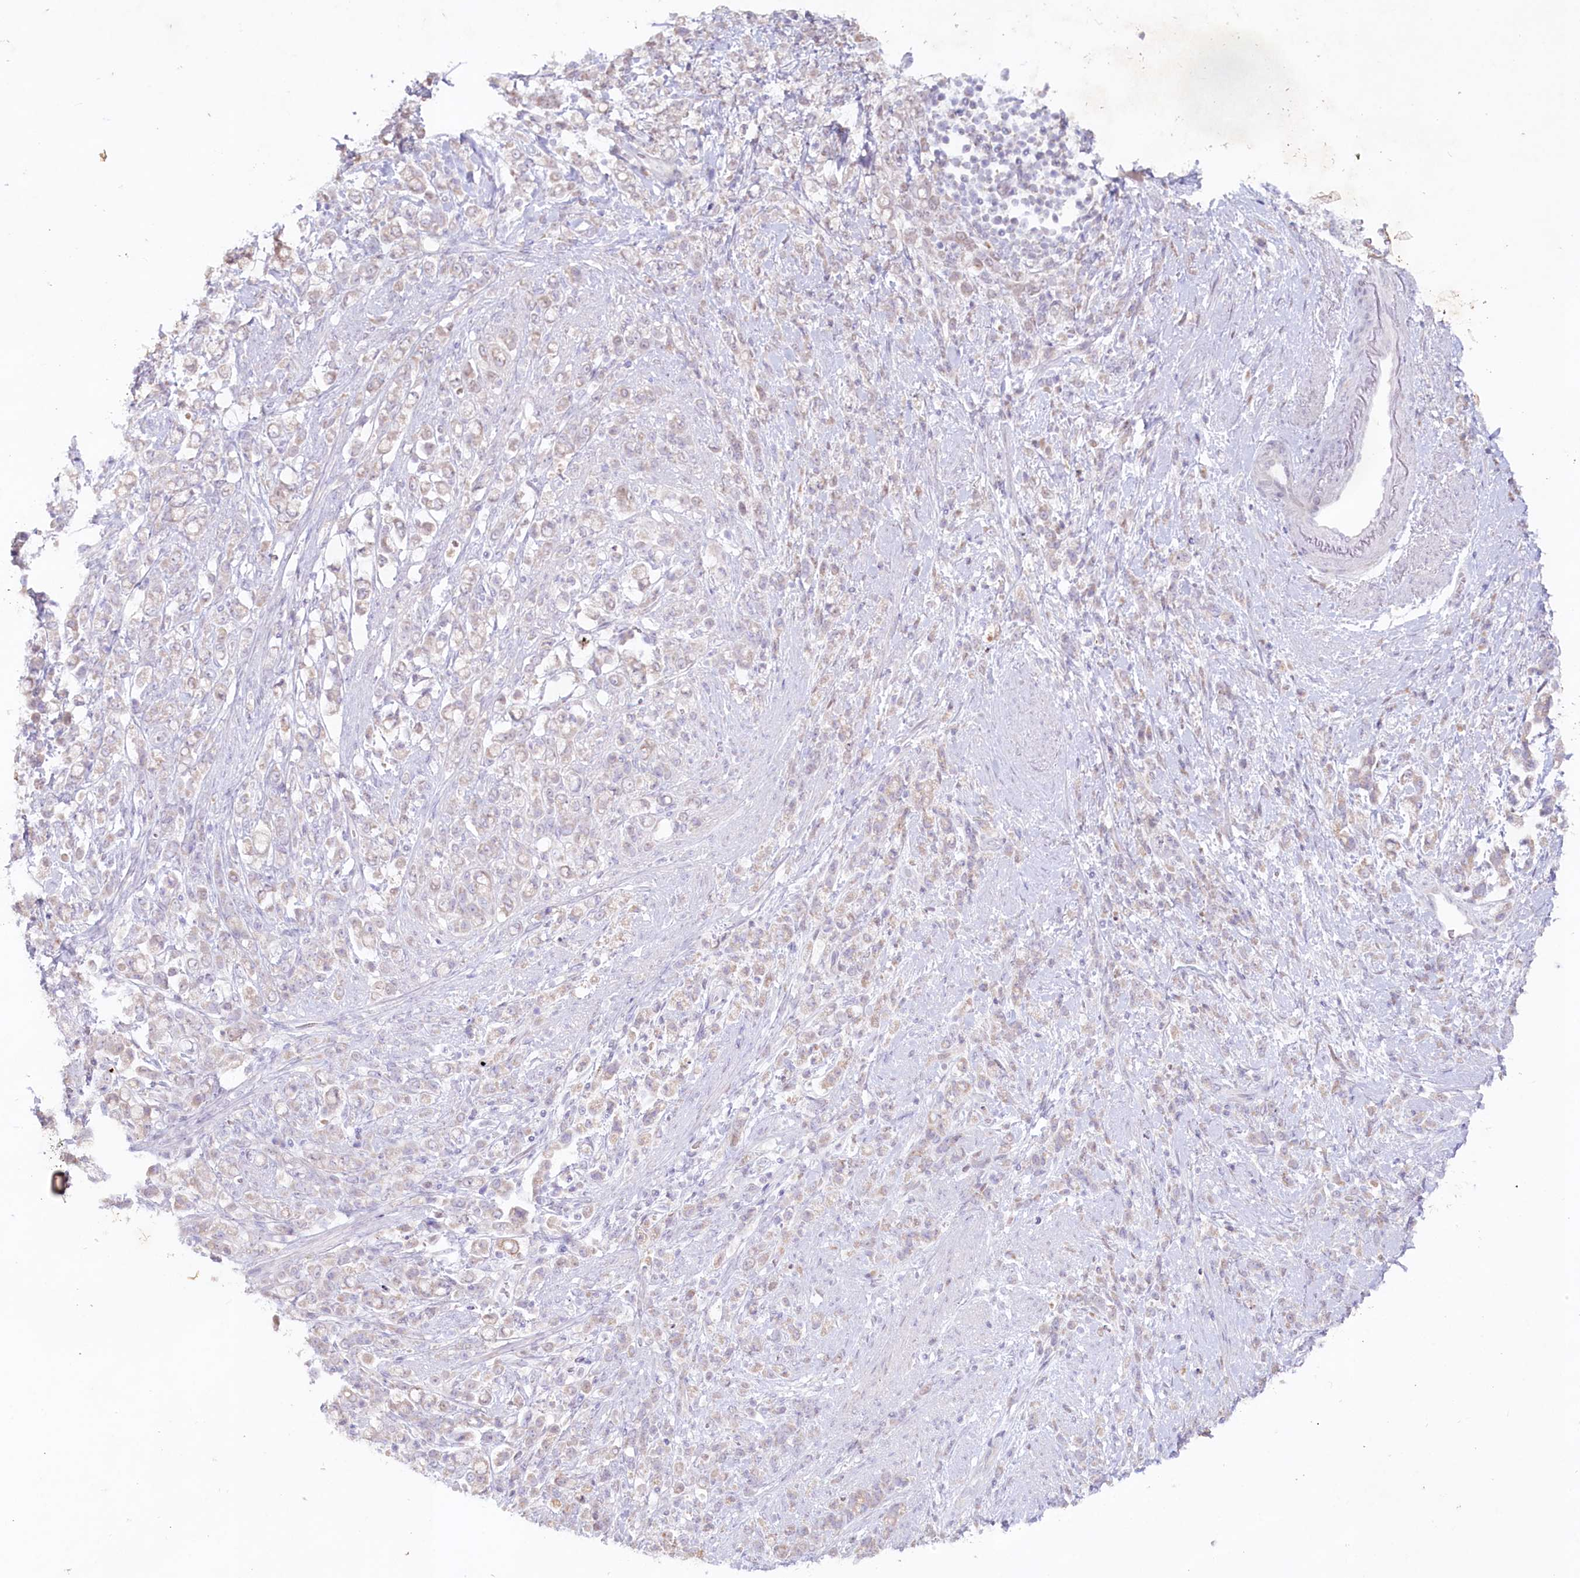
{"staining": {"intensity": "weak", "quantity": "25%-75%", "location": "cytoplasmic/membranous"}, "tissue": "stomach cancer", "cell_type": "Tumor cells", "image_type": "cancer", "snomed": [{"axis": "morphology", "description": "Adenocarcinoma, NOS"}, {"axis": "topography", "description": "Stomach"}], "caption": "IHC micrograph of stomach cancer stained for a protein (brown), which demonstrates low levels of weak cytoplasmic/membranous expression in about 25%-75% of tumor cells.", "gene": "PSAPL1", "patient": {"sex": "female", "age": 60}}